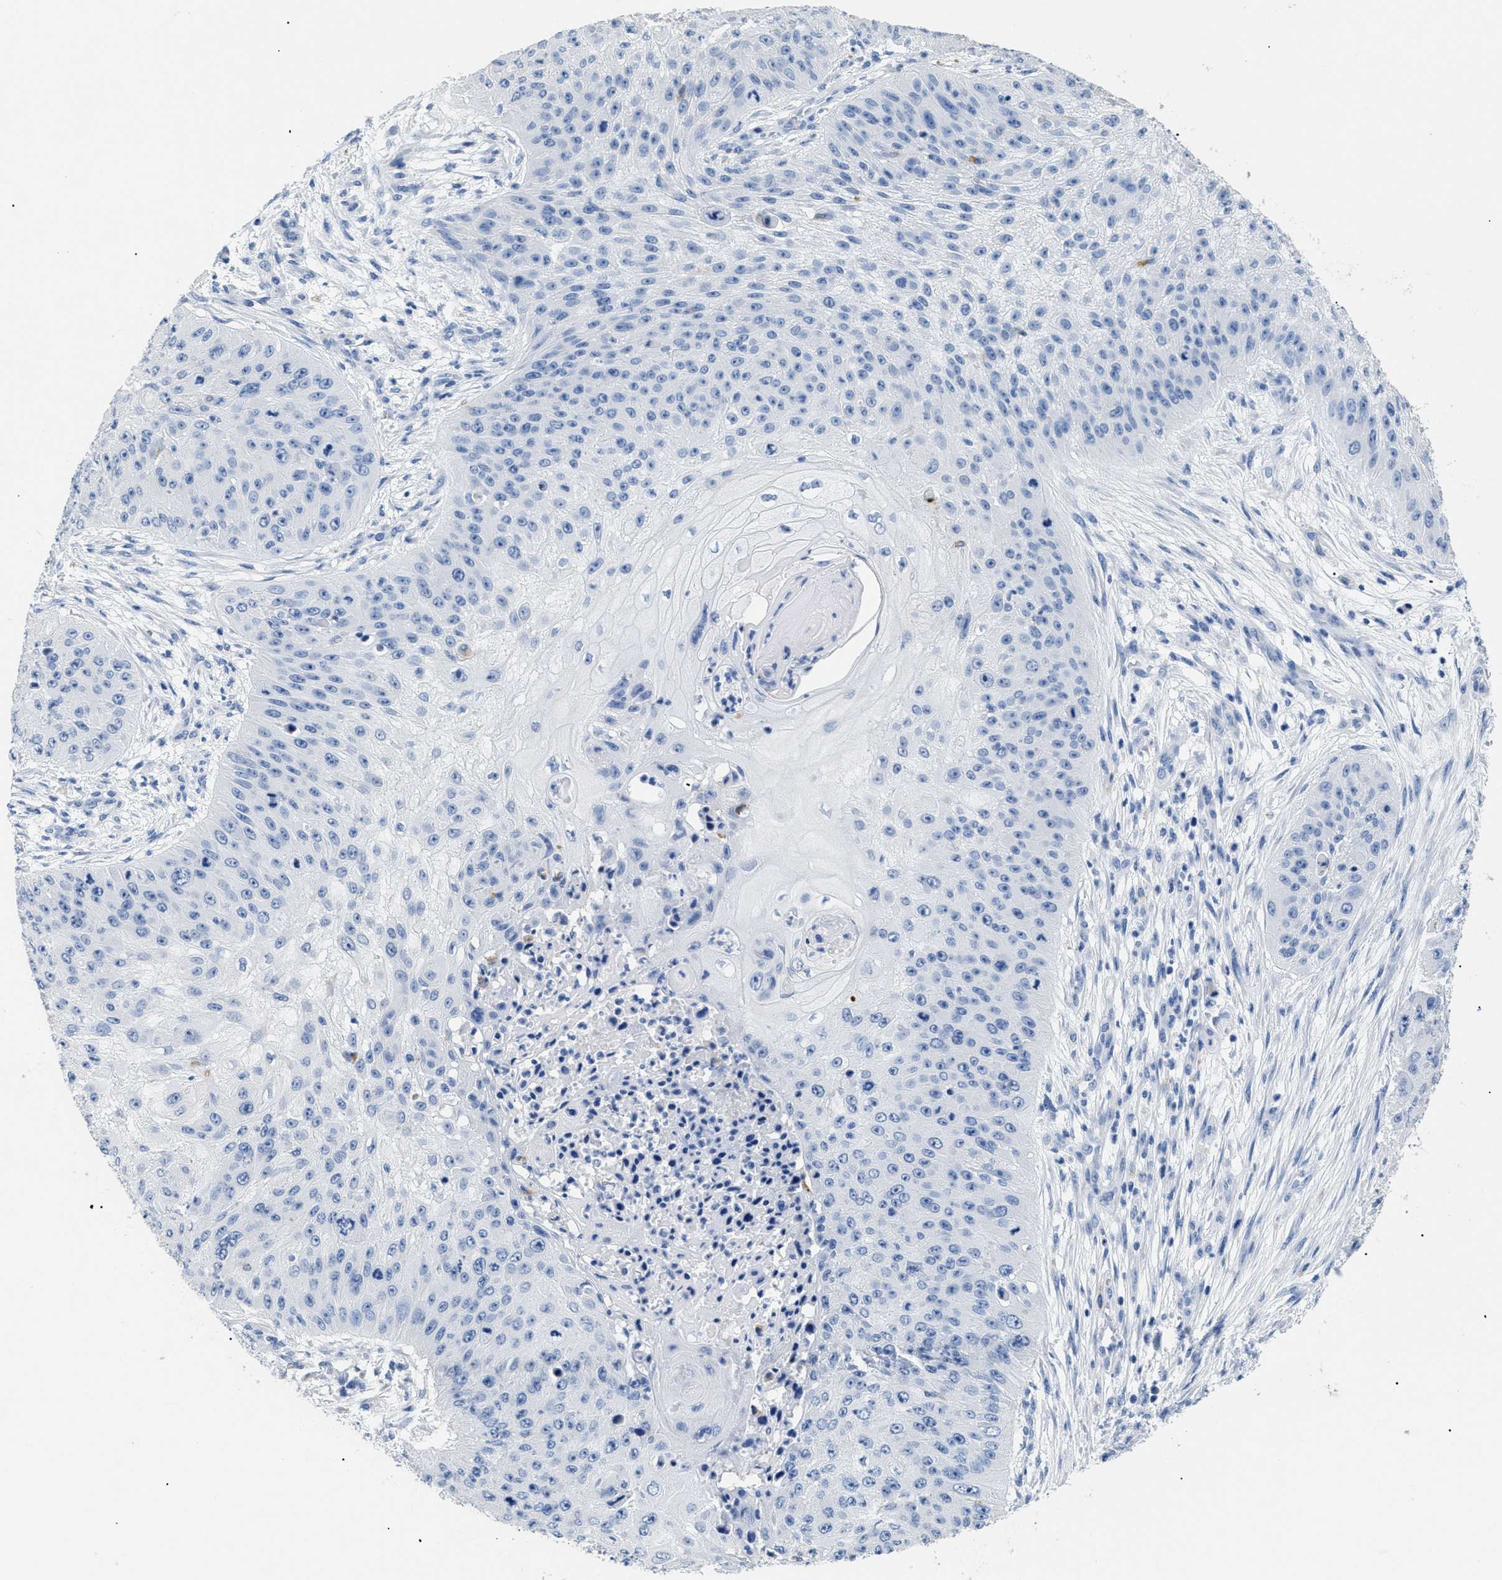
{"staining": {"intensity": "negative", "quantity": "none", "location": "none"}, "tissue": "skin cancer", "cell_type": "Tumor cells", "image_type": "cancer", "snomed": [{"axis": "morphology", "description": "Squamous cell carcinoma, NOS"}, {"axis": "topography", "description": "Skin"}], "caption": "Photomicrograph shows no protein staining in tumor cells of skin cancer (squamous cell carcinoma) tissue.", "gene": "APOBEC2", "patient": {"sex": "female", "age": 80}}